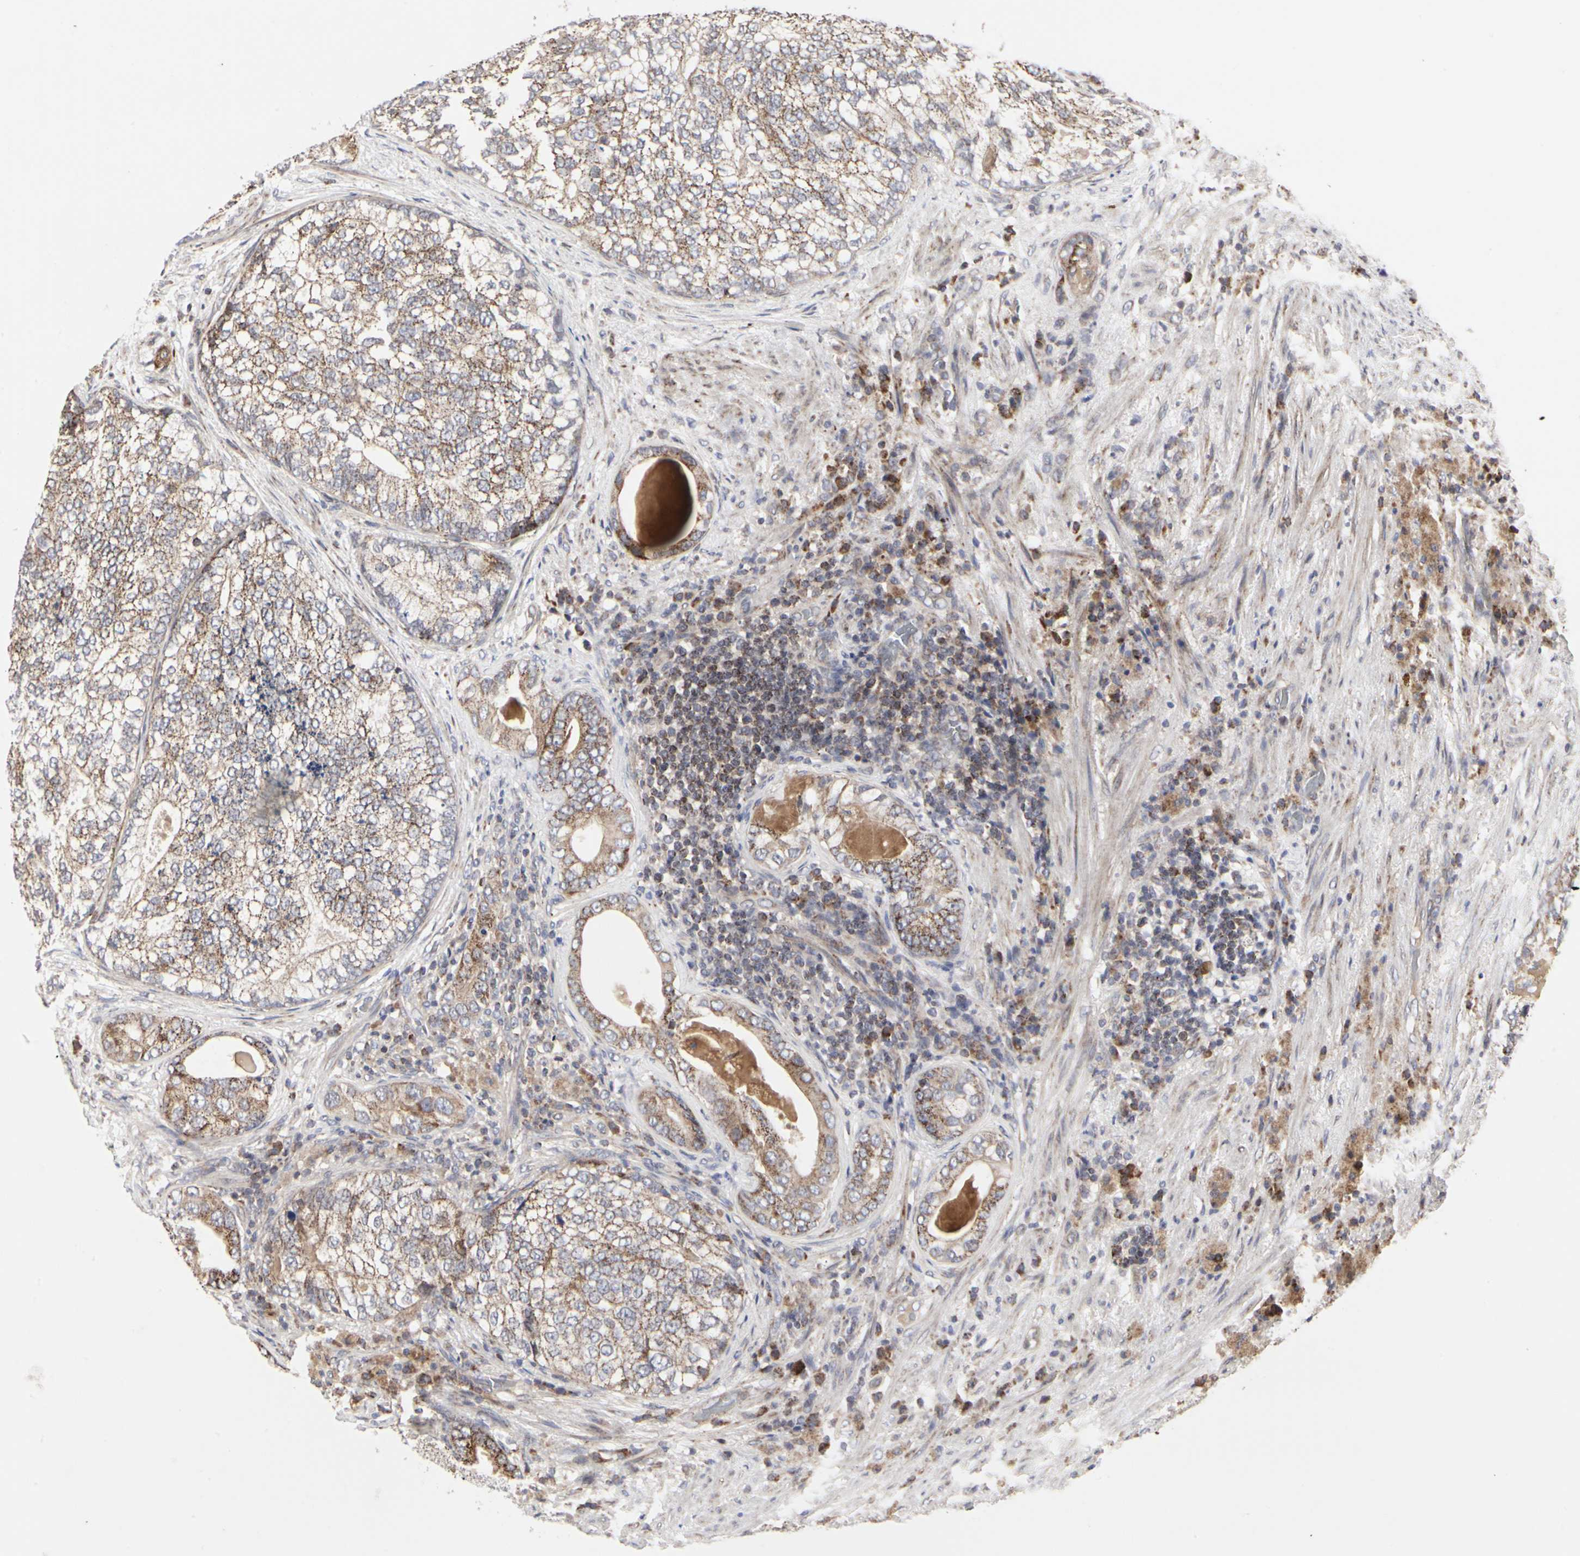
{"staining": {"intensity": "weak", "quantity": ">75%", "location": "cytoplasmic/membranous"}, "tissue": "prostate cancer", "cell_type": "Tumor cells", "image_type": "cancer", "snomed": [{"axis": "morphology", "description": "Adenocarcinoma, High grade"}, {"axis": "topography", "description": "Prostate"}], "caption": "Weak cytoplasmic/membranous expression is seen in about >75% of tumor cells in prostate cancer (high-grade adenocarcinoma).", "gene": "TSKU", "patient": {"sex": "male", "age": 66}}